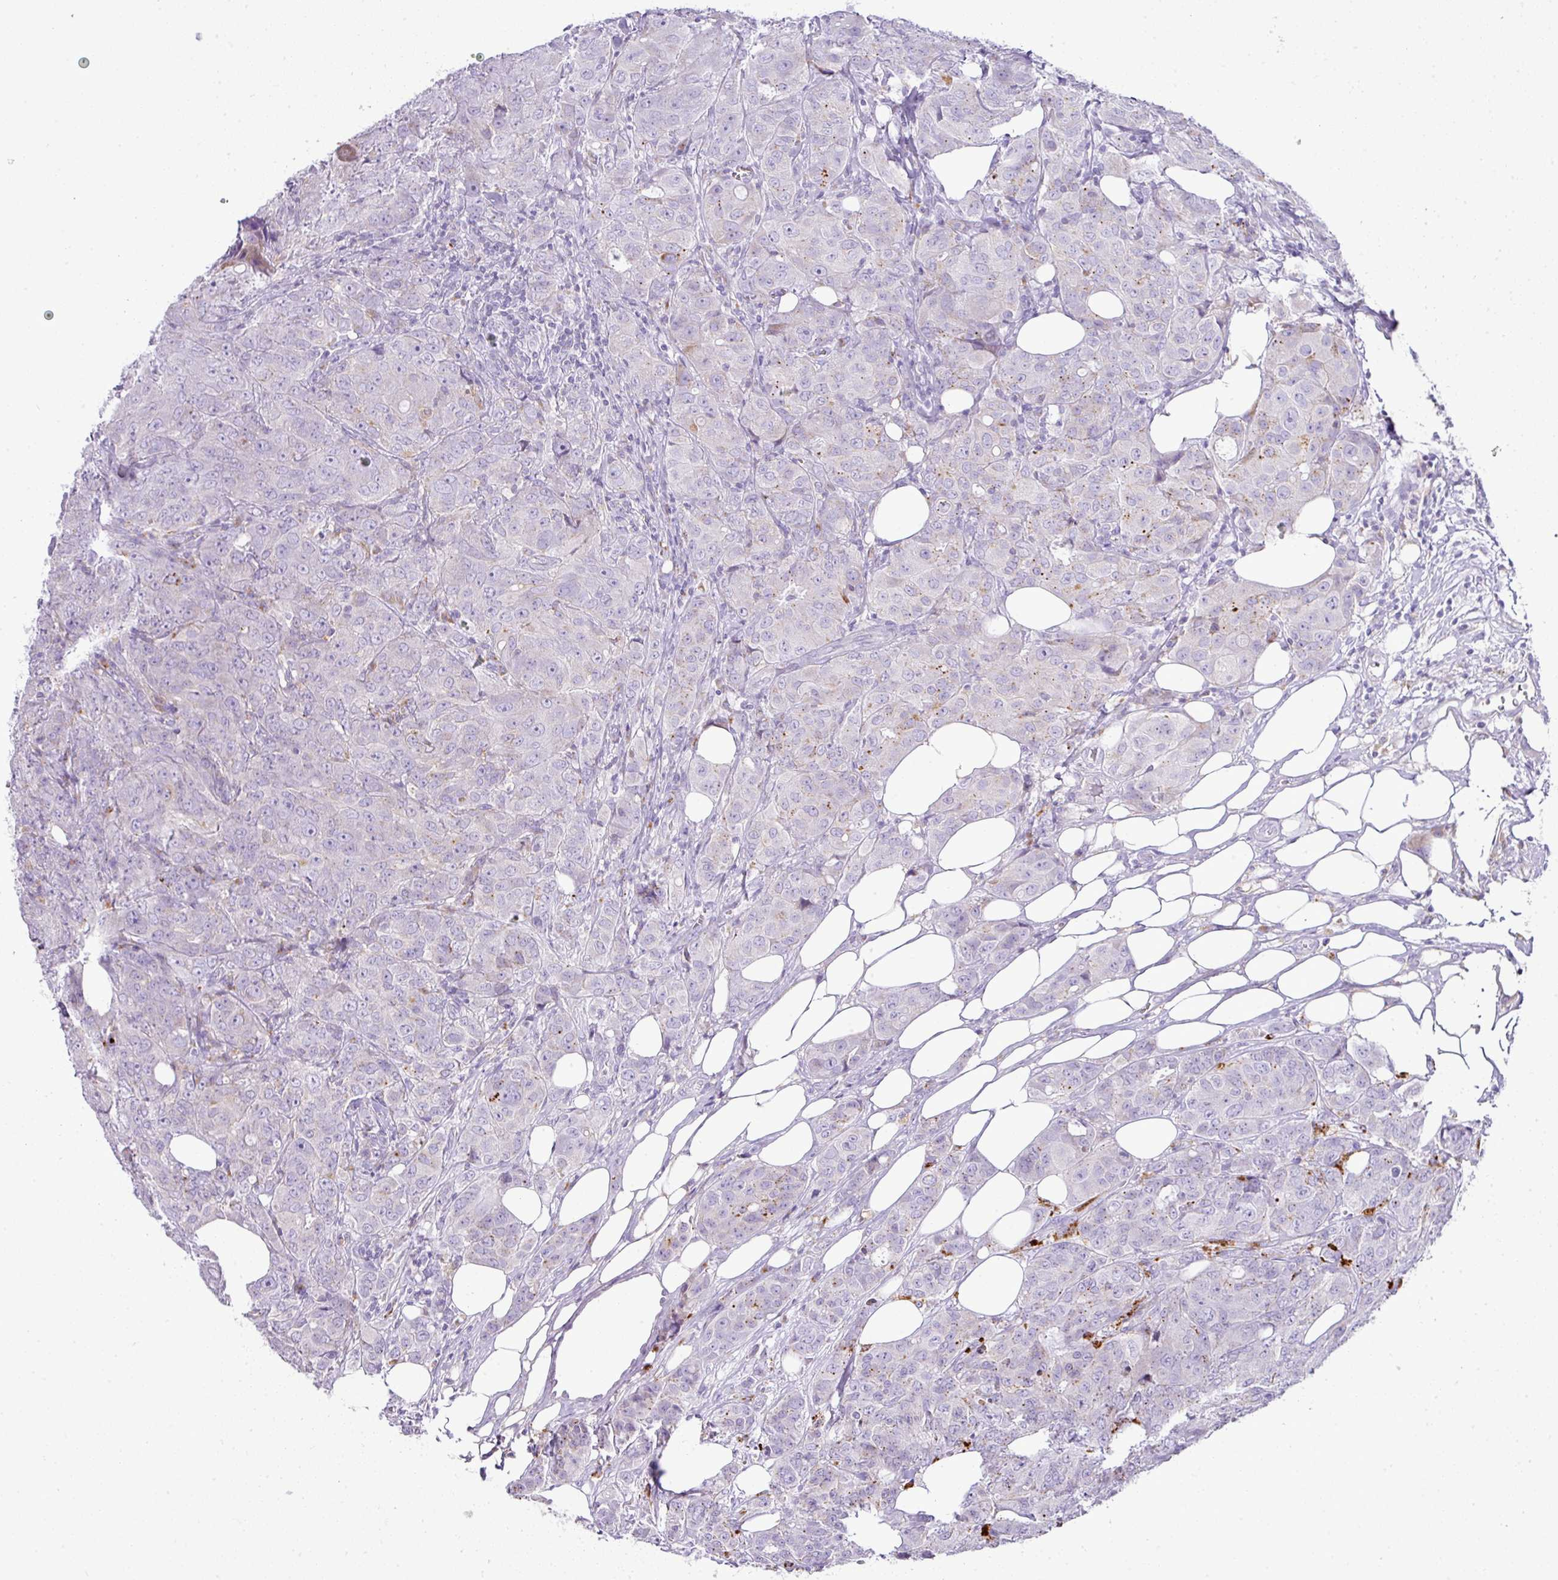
{"staining": {"intensity": "negative", "quantity": "none", "location": "none"}, "tissue": "breast cancer", "cell_type": "Tumor cells", "image_type": "cancer", "snomed": [{"axis": "morphology", "description": "Duct carcinoma"}, {"axis": "topography", "description": "Breast"}], "caption": "Immunohistochemical staining of breast cancer (infiltrating ductal carcinoma) shows no significant expression in tumor cells.", "gene": "PGAP4", "patient": {"sex": "female", "age": 43}}